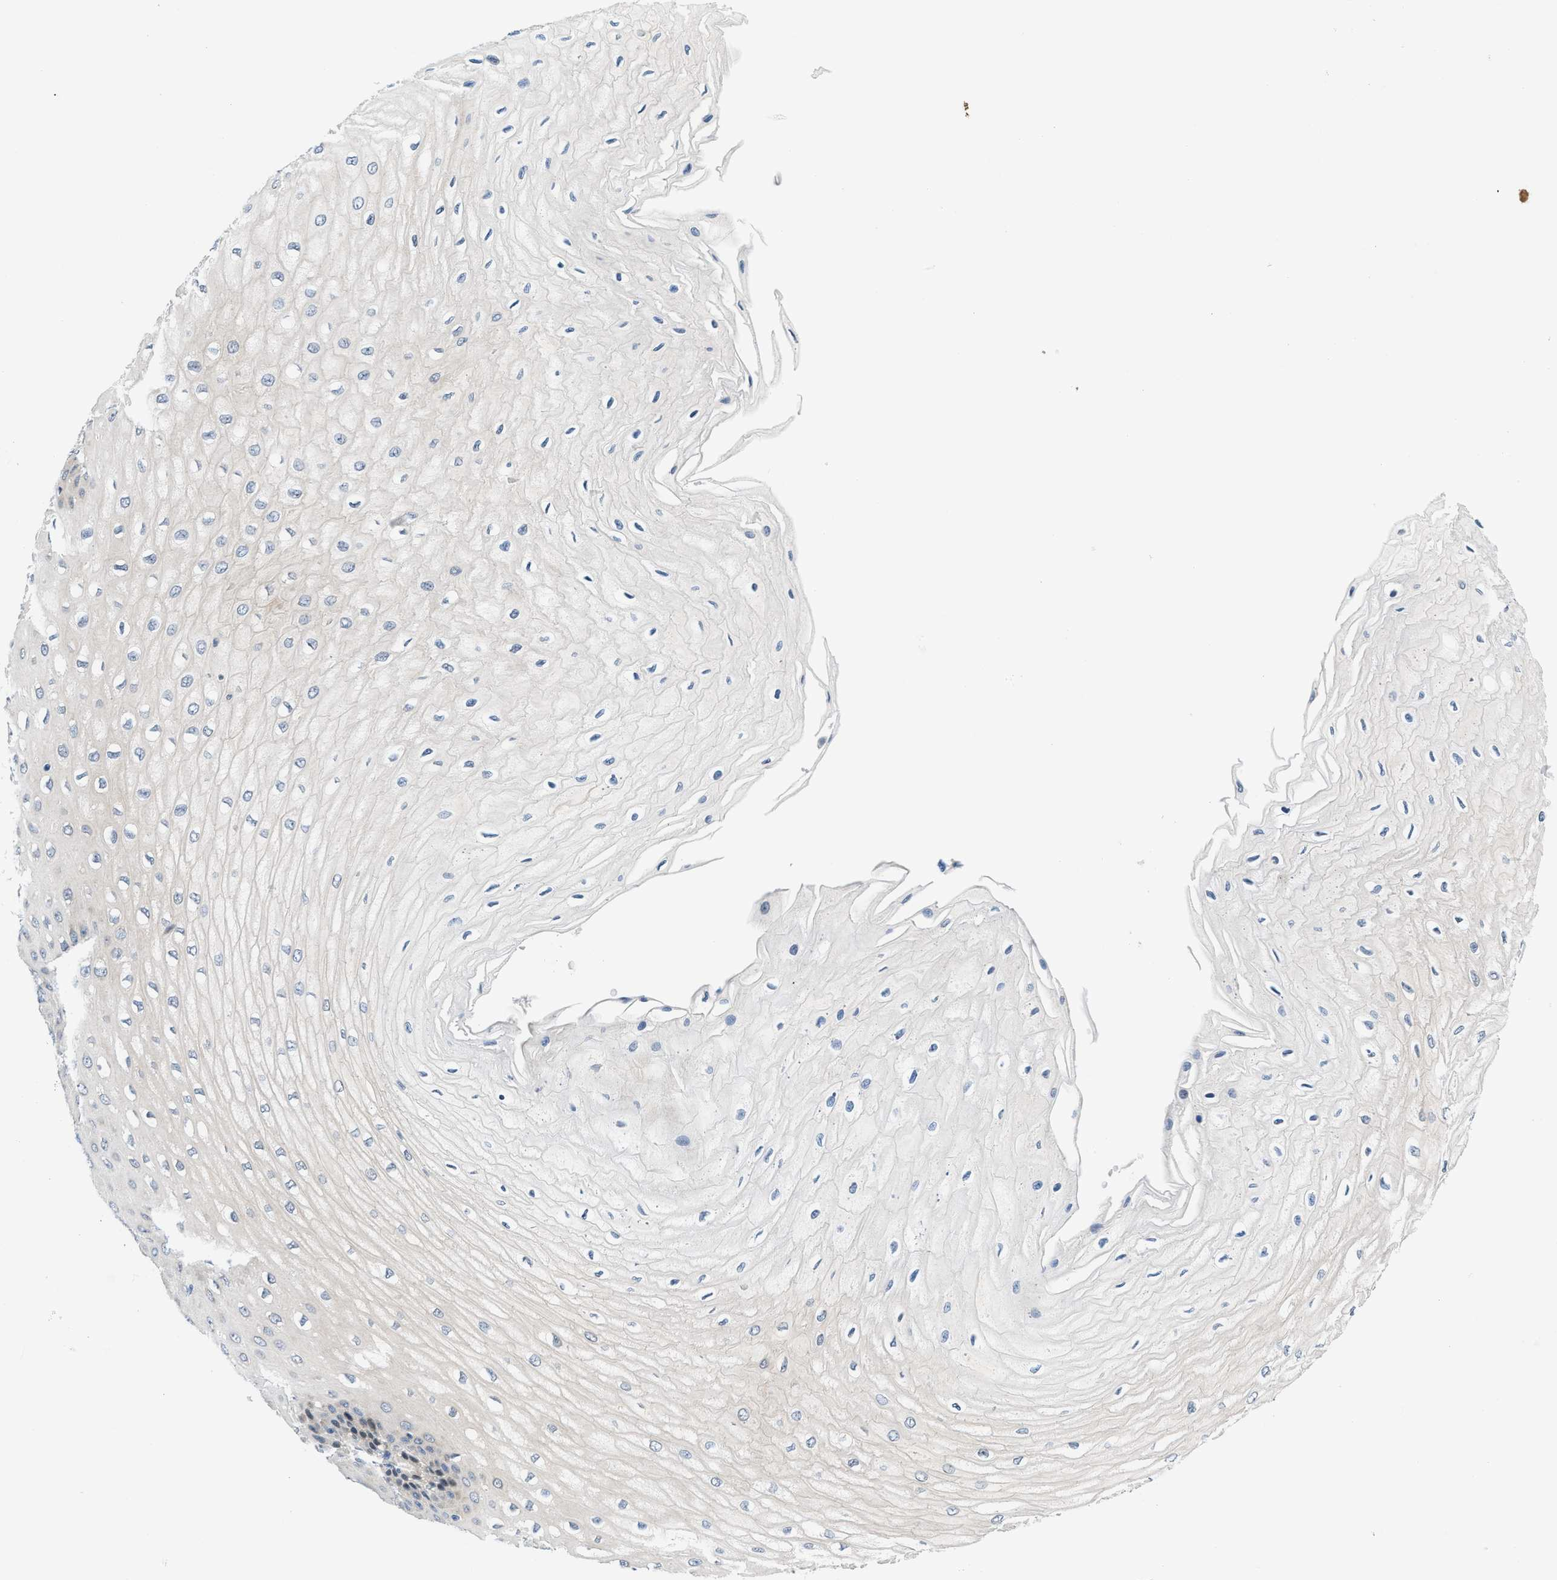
{"staining": {"intensity": "weak", "quantity": "<25%", "location": "cytoplasmic/membranous"}, "tissue": "esophagus", "cell_type": "Squamous epithelial cells", "image_type": "normal", "snomed": [{"axis": "morphology", "description": "Normal tissue, NOS"}, {"axis": "morphology", "description": "Squamous cell carcinoma, NOS"}, {"axis": "topography", "description": "Esophagus"}], "caption": "Esophagus stained for a protein using immunohistochemistry (IHC) reveals no expression squamous epithelial cells.", "gene": "FDCSP", "patient": {"sex": "male", "age": 65}}